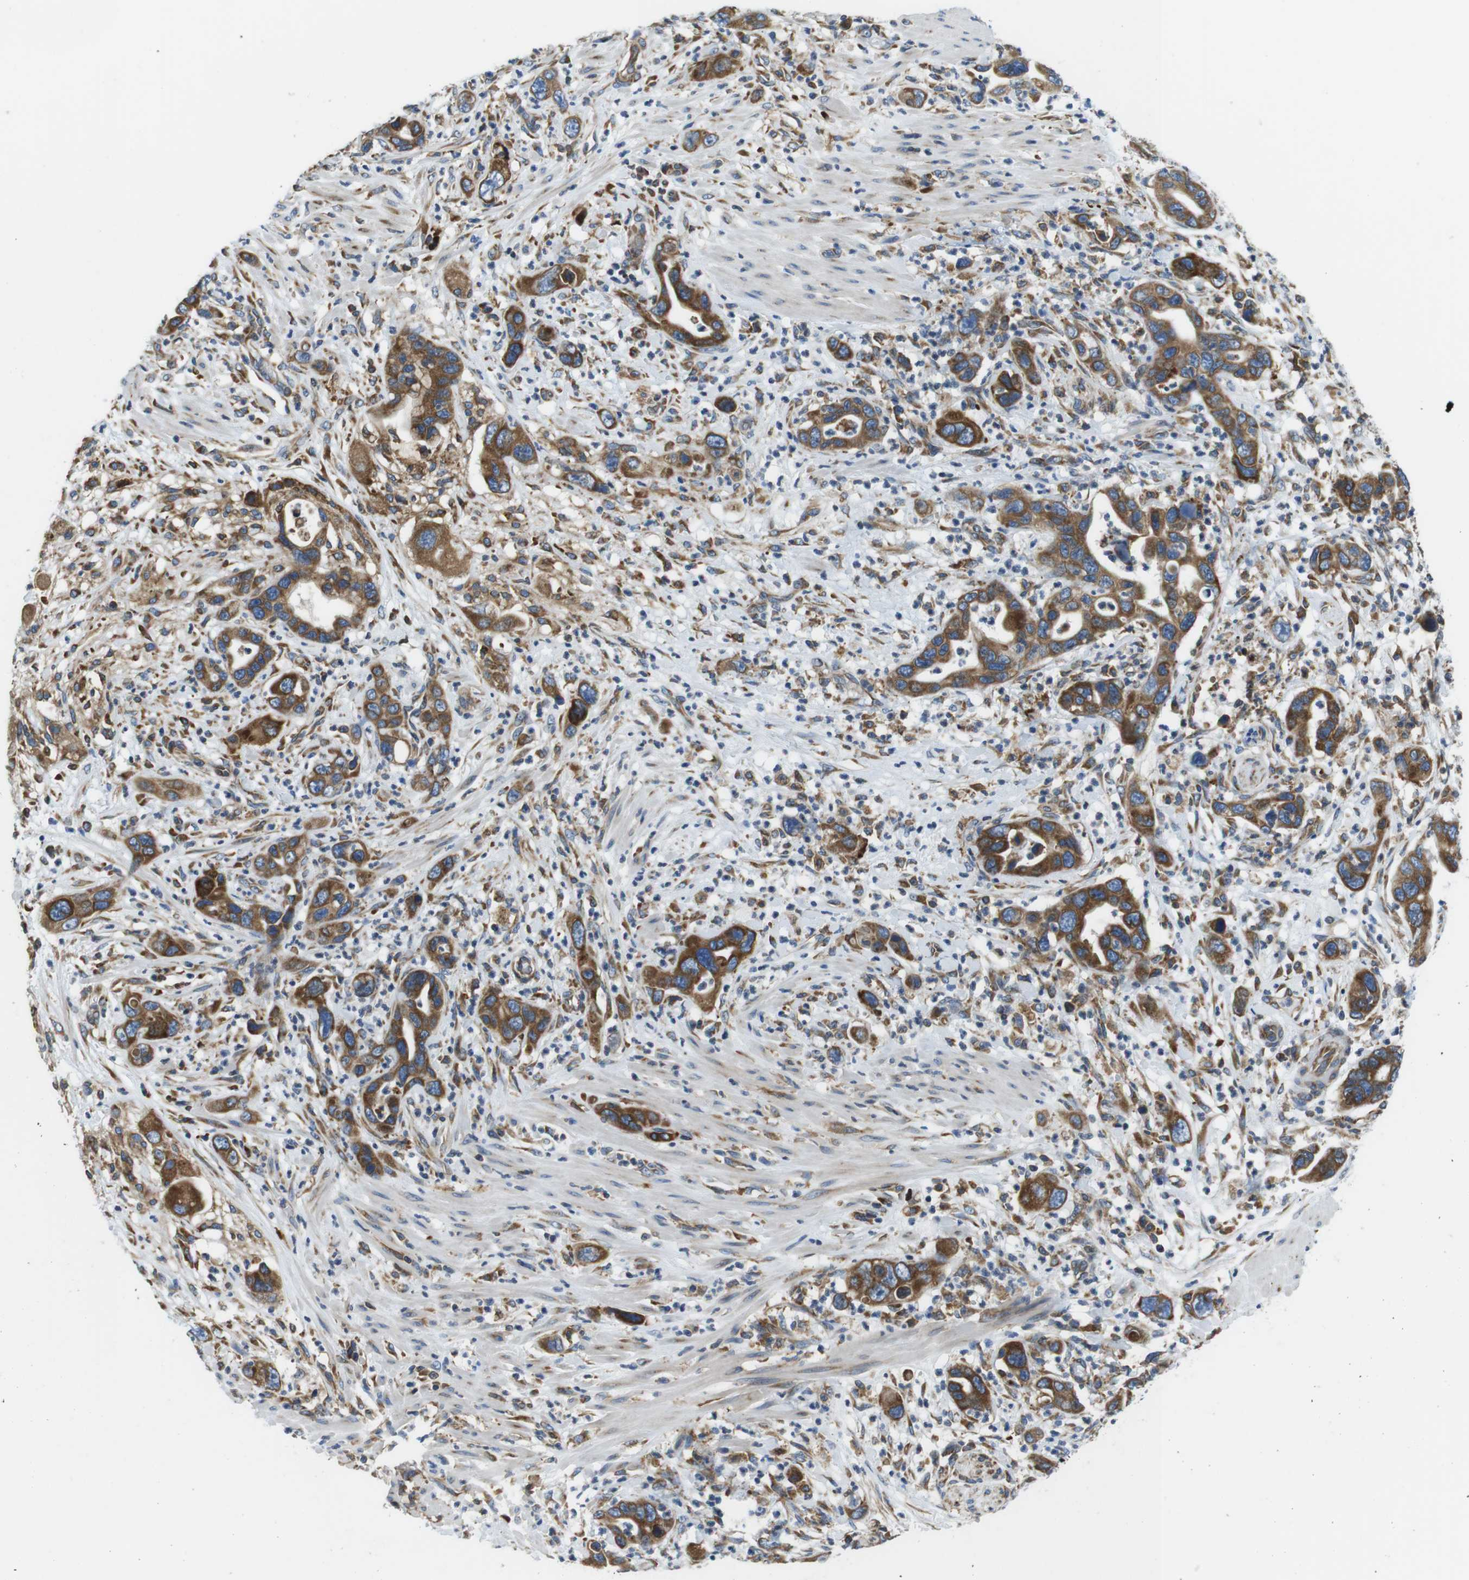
{"staining": {"intensity": "moderate", "quantity": ">75%", "location": "cytoplasmic/membranous"}, "tissue": "pancreatic cancer", "cell_type": "Tumor cells", "image_type": "cancer", "snomed": [{"axis": "morphology", "description": "Adenocarcinoma, NOS"}, {"axis": "topography", "description": "Pancreas"}], "caption": "Pancreatic cancer tissue exhibits moderate cytoplasmic/membranous positivity in about >75% of tumor cells Immunohistochemistry (ihc) stains the protein in brown and the nuclei are stained blue.", "gene": "UGGT1", "patient": {"sex": "female", "age": 71}}